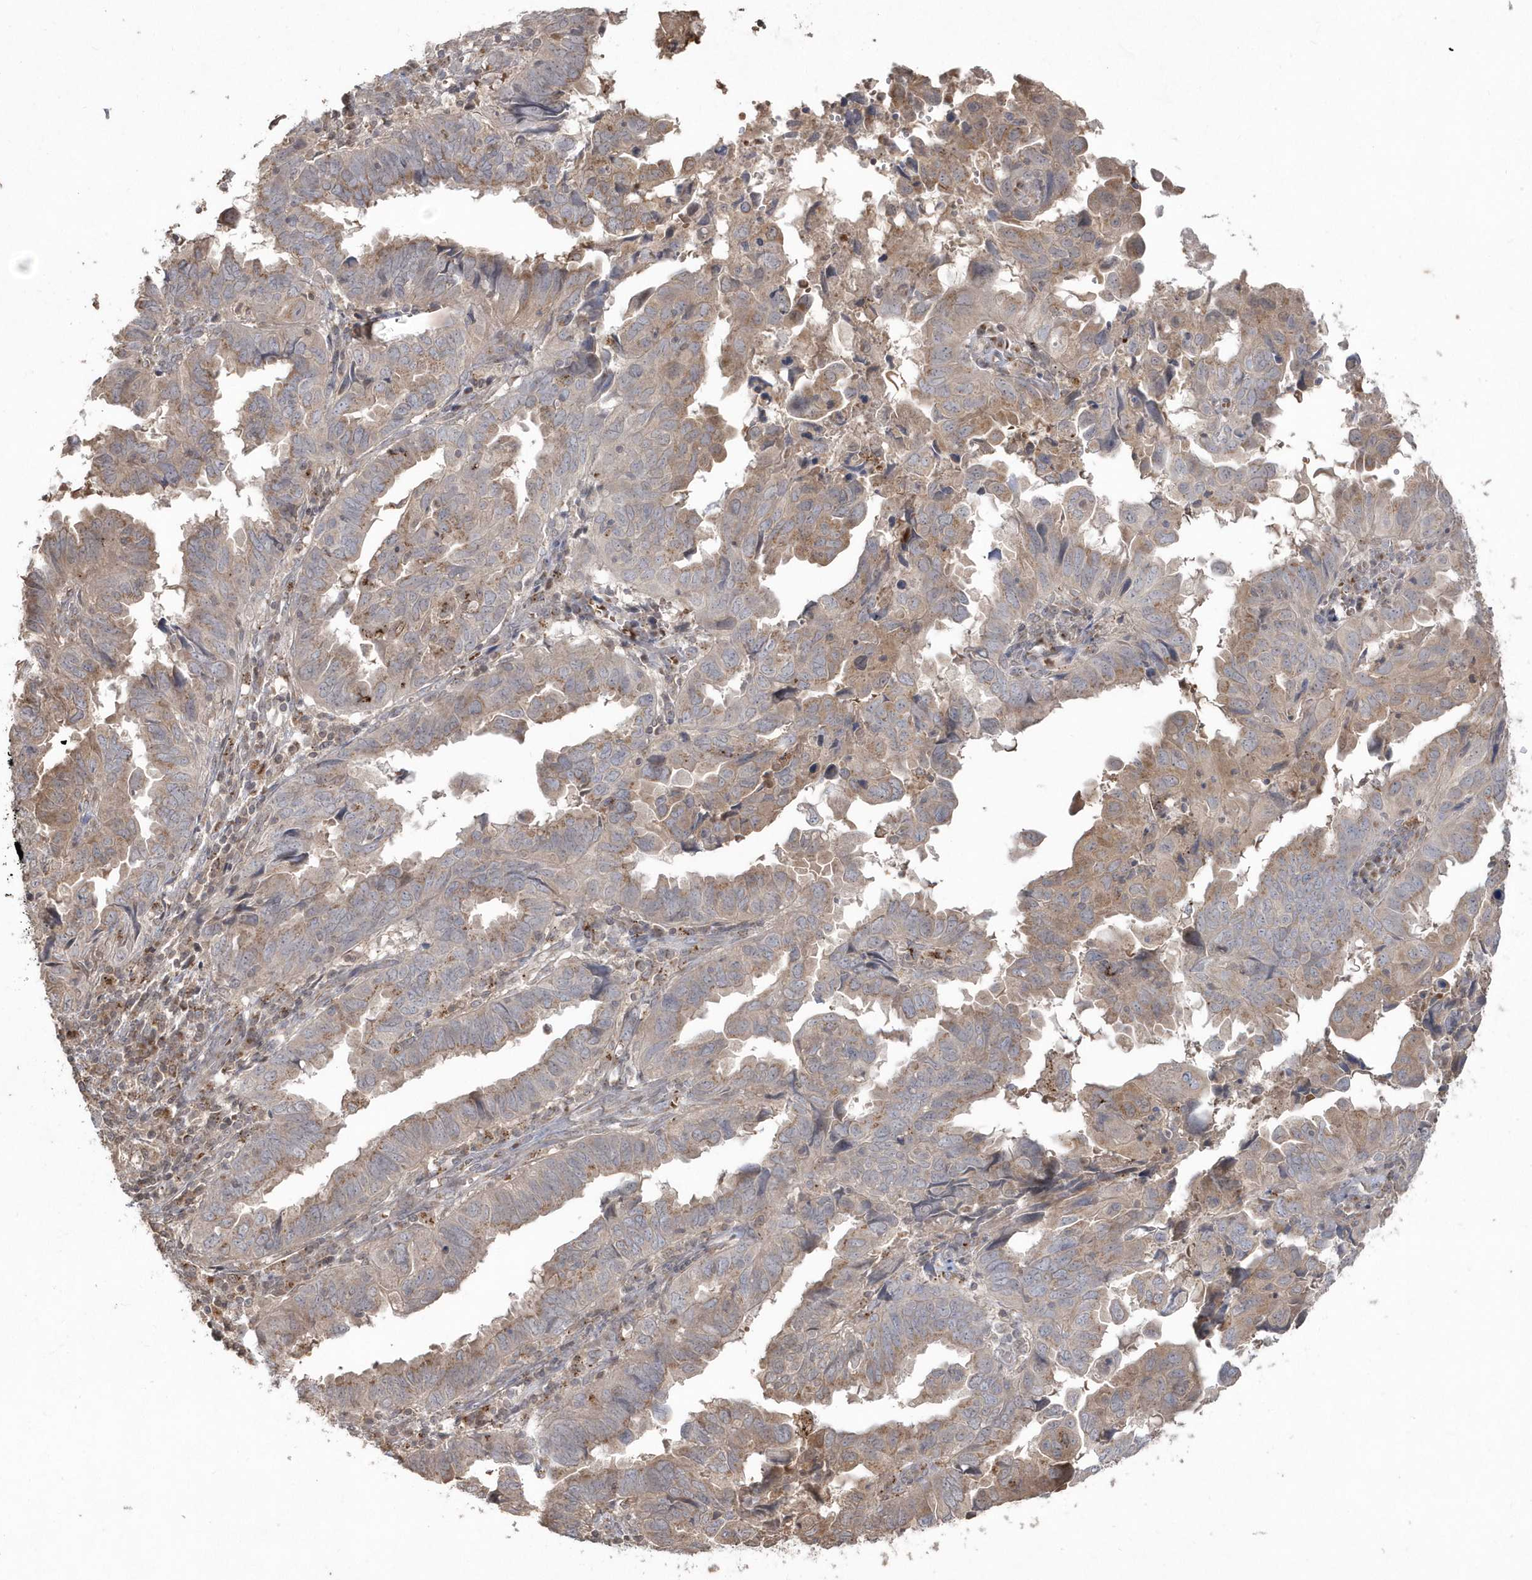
{"staining": {"intensity": "moderate", "quantity": "25%-75%", "location": "cytoplasmic/membranous"}, "tissue": "endometrial cancer", "cell_type": "Tumor cells", "image_type": "cancer", "snomed": [{"axis": "morphology", "description": "Adenocarcinoma, NOS"}, {"axis": "topography", "description": "Uterus"}], "caption": "Immunohistochemical staining of human endometrial adenocarcinoma shows medium levels of moderate cytoplasmic/membranous protein staining in approximately 25%-75% of tumor cells.", "gene": "GEMIN6", "patient": {"sex": "female", "age": 77}}